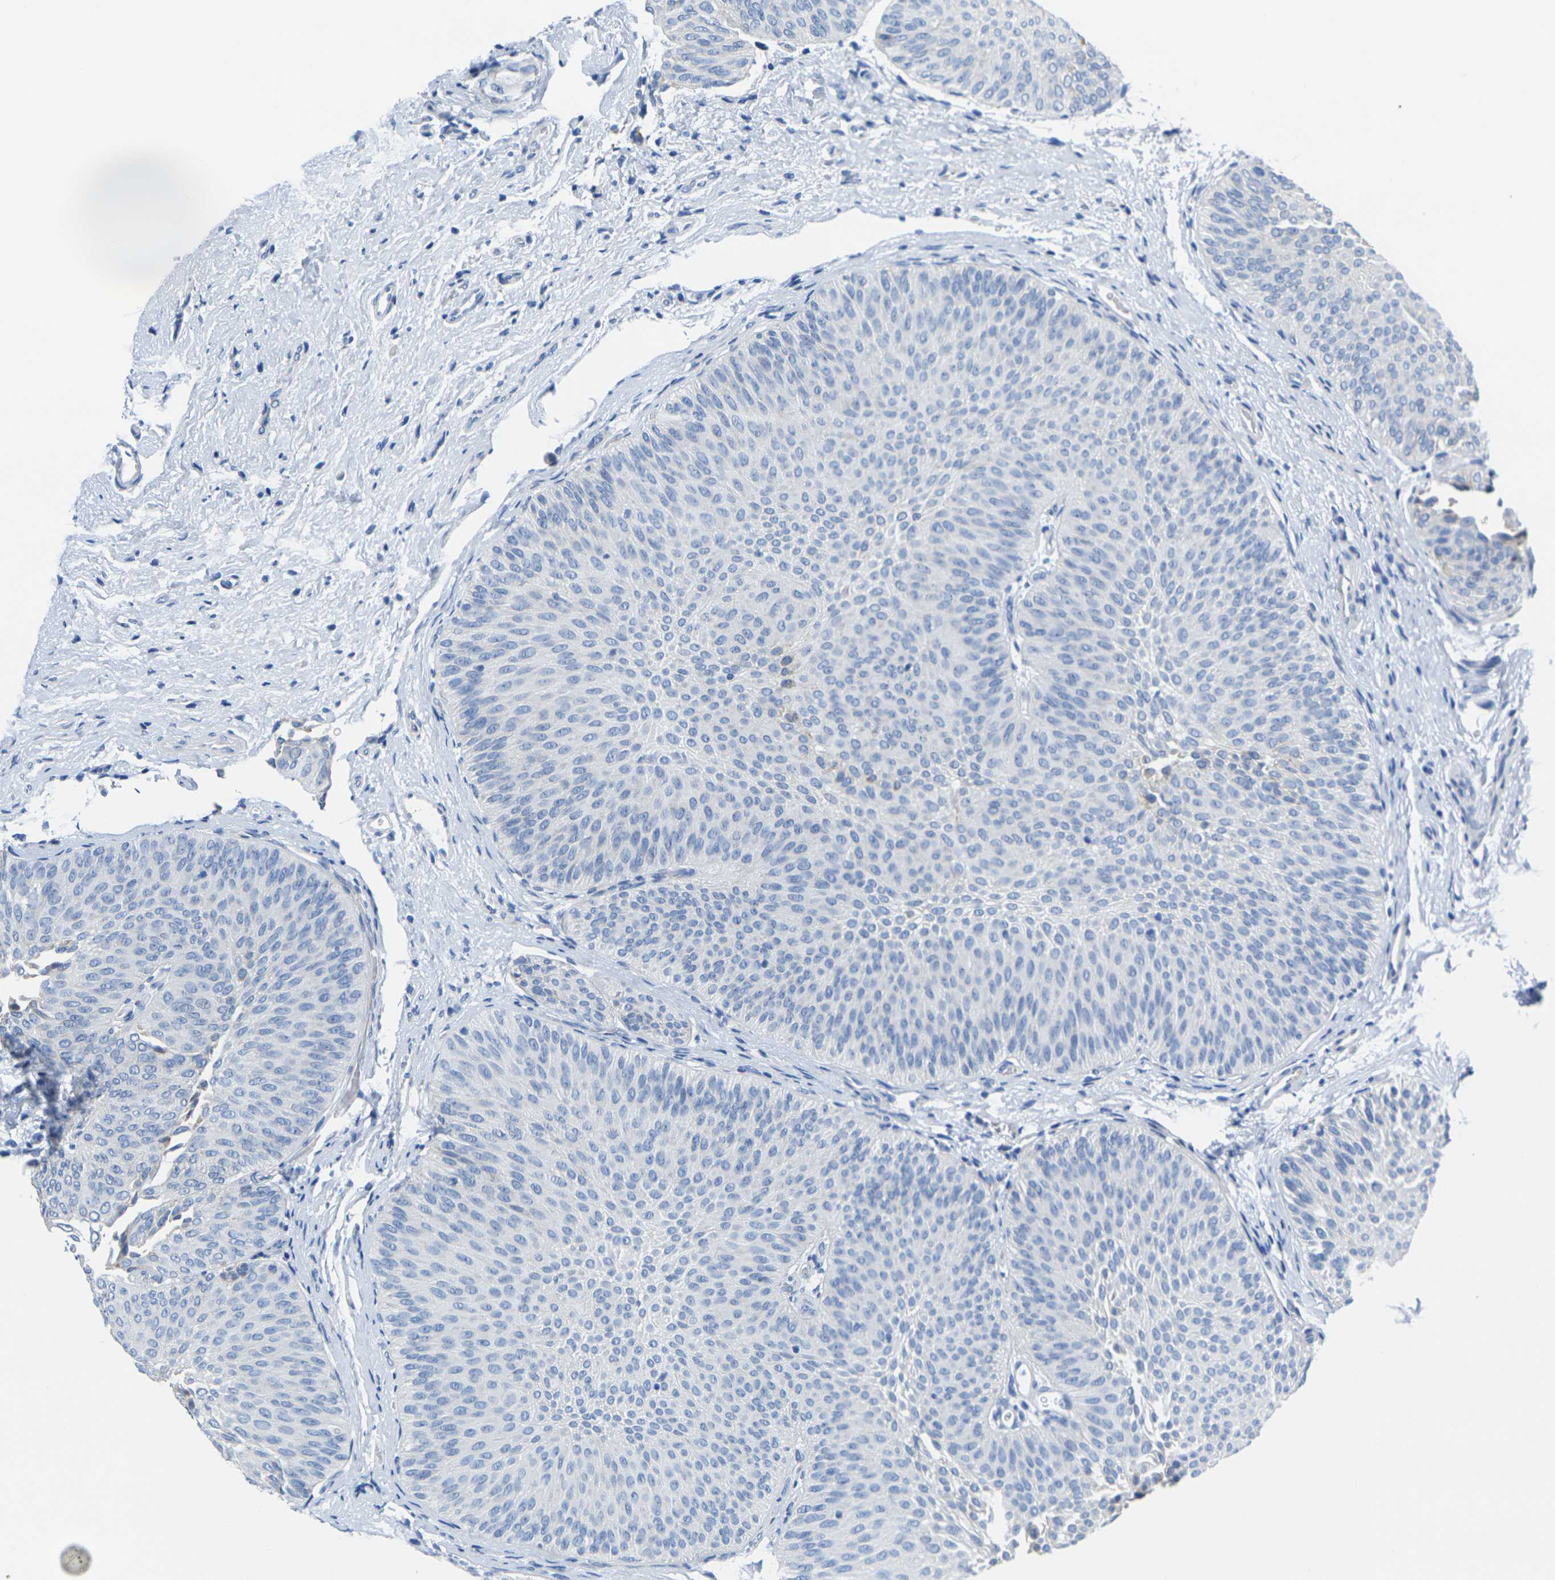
{"staining": {"intensity": "negative", "quantity": "none", "location": "none"}, "tissue": "urothelial cancer", "cell_type": "Tumor cells", "image_type": "cancer", "snomed": [{"axis": "morphology", "description": "Urothelial carcinoma, Low grade"}, {"axis": "topography", "description": "Urinary bladder"}], "caption": "Urothelial carcinoma (low-grade) was stained to show a protein in brown. There is no significant staining in tumor cells.", "gene": "TMEM204", "patient": {"sex": "female", "age": 60}}